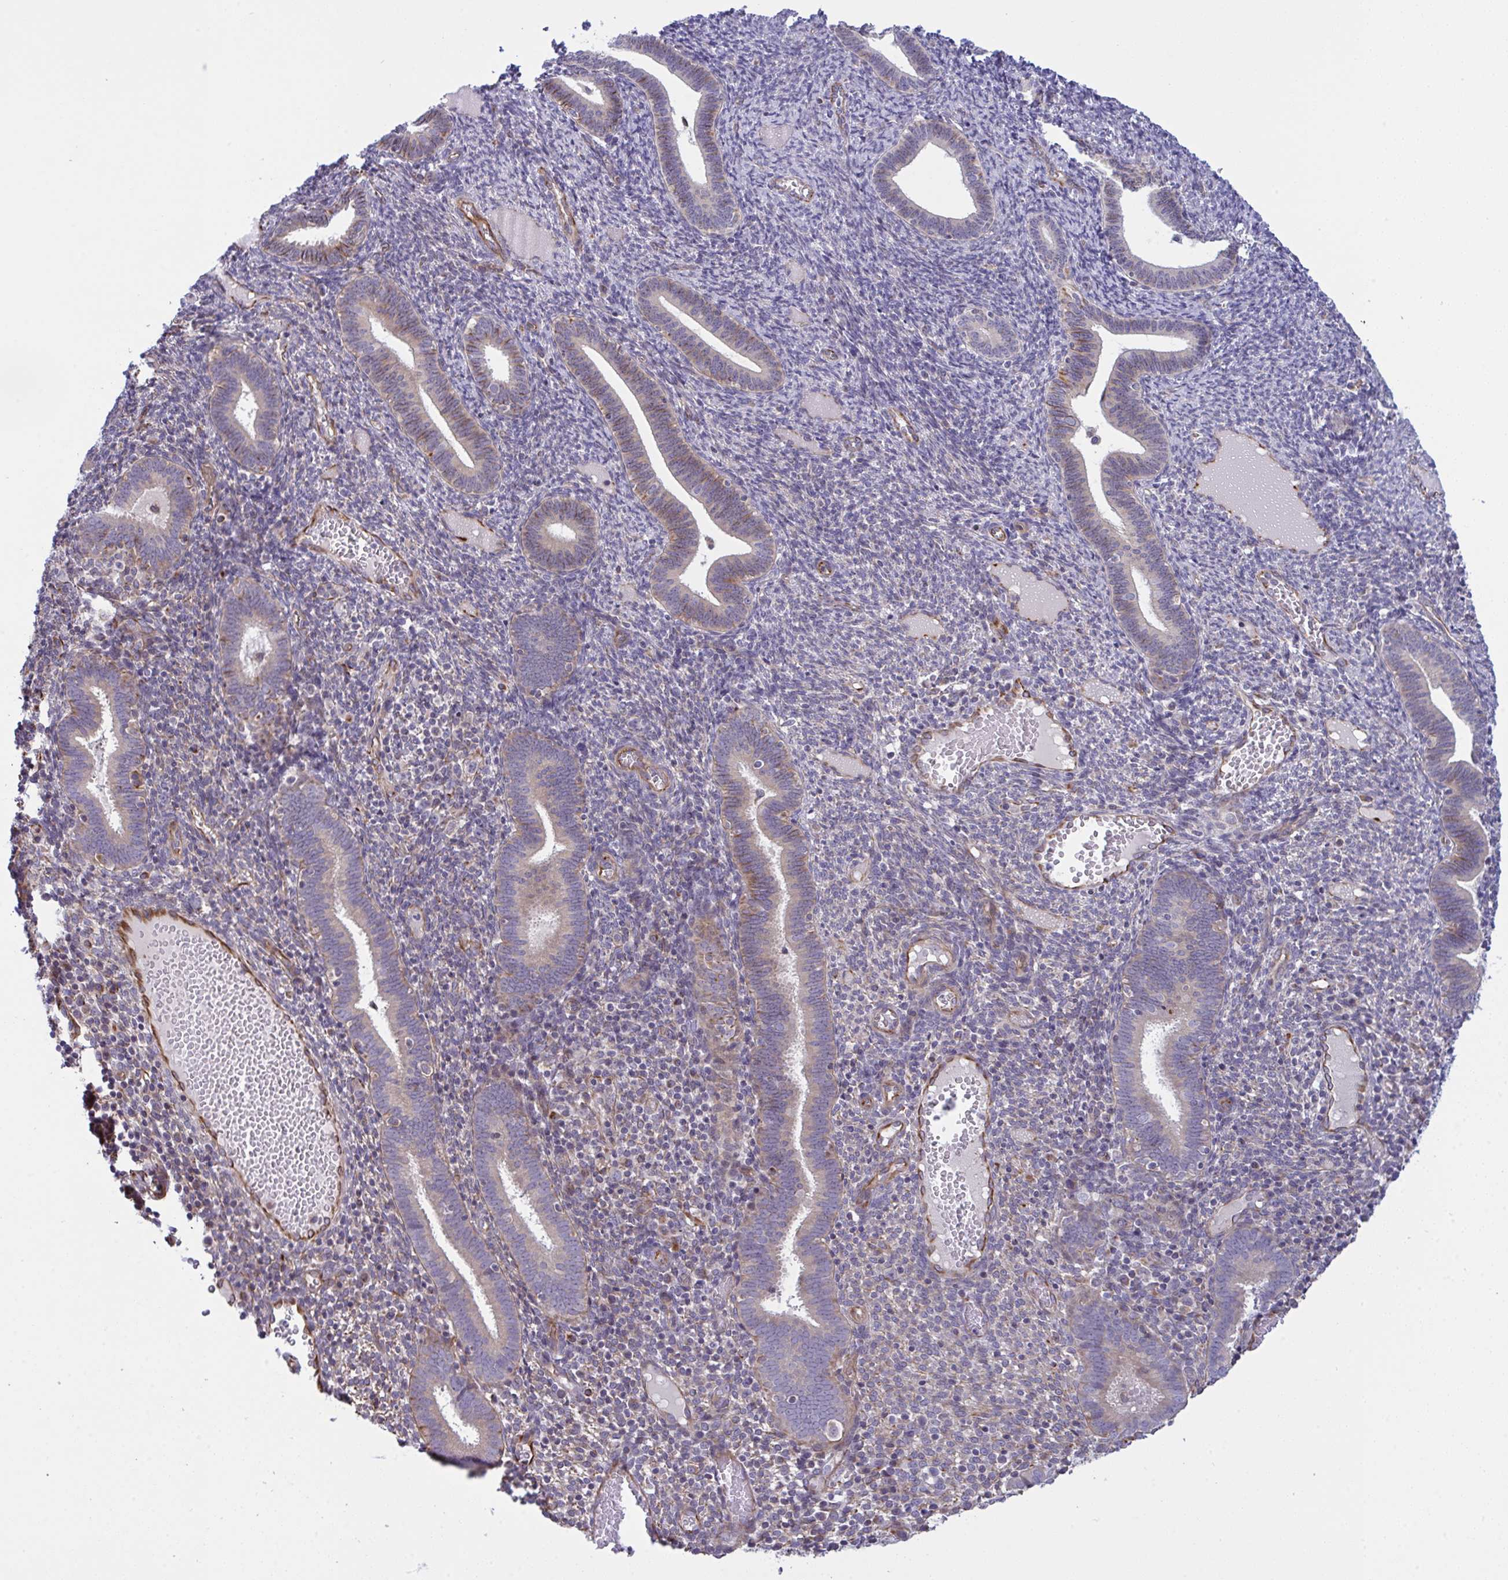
{"staining": {"intensity": "negative", "quantity": "none", "location": "none"}, "tissue": "endometrium", "cell_type": "Cells in endometrial stroma", "image_type": "normal", "snomed": [{"axis": "morphology", "description": "Normal tissue, NOS"}, {"axis": "topography", "description": "Endometrium"}], "caption": "Immunohistochemistry (IHC) histopathology image of unremarkable endometrium: human endometrium stained with DAB (3,3'-diaminobenzidine) demonstrates no significant protein positivity in cells in endometrial stroma.", "gene": "DCBLD1", "patient": {"sex": "female", "age": 41}}